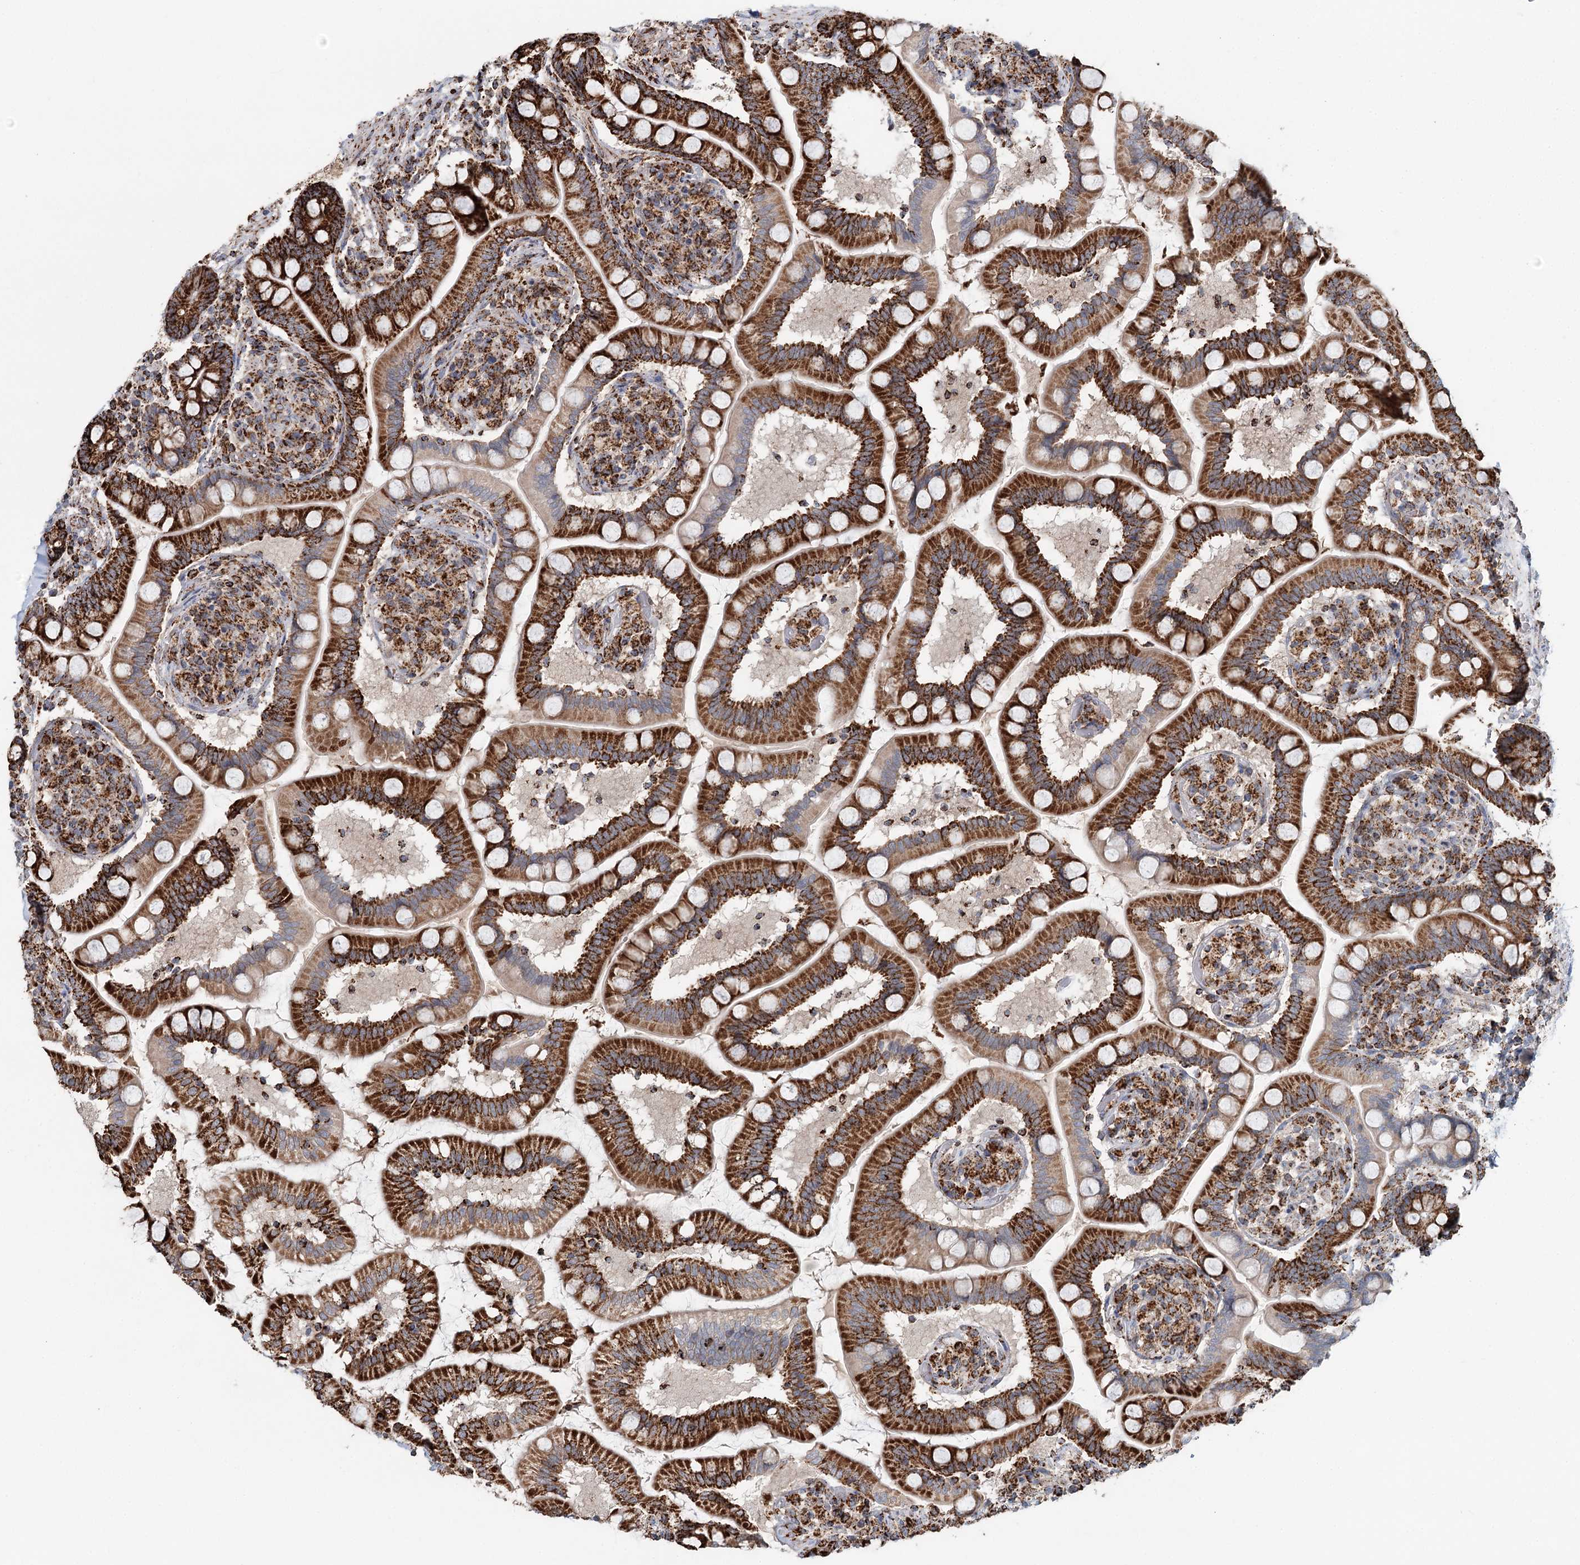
{"staining": {"intensity": "strong", "quantity": ">75%", "location": "cytoplasmic/membranous"}, "tissue": "small intestine", "cell_type": "Glandular cells", "image_type": "normal", "snomed": [{"axis": "morphology", "description": "Normal tissue, NOS"}, {"axis": "topography", "description": "Small intestine"}], "caption": "Strong cytoplasmic/membranous positivity for a protein is identified in about >75% of glandular cells of unremarkable small intestine using immunohistochemistry.", "gene": "APH1A", "patient": {"sex": "female", "age": 64}}